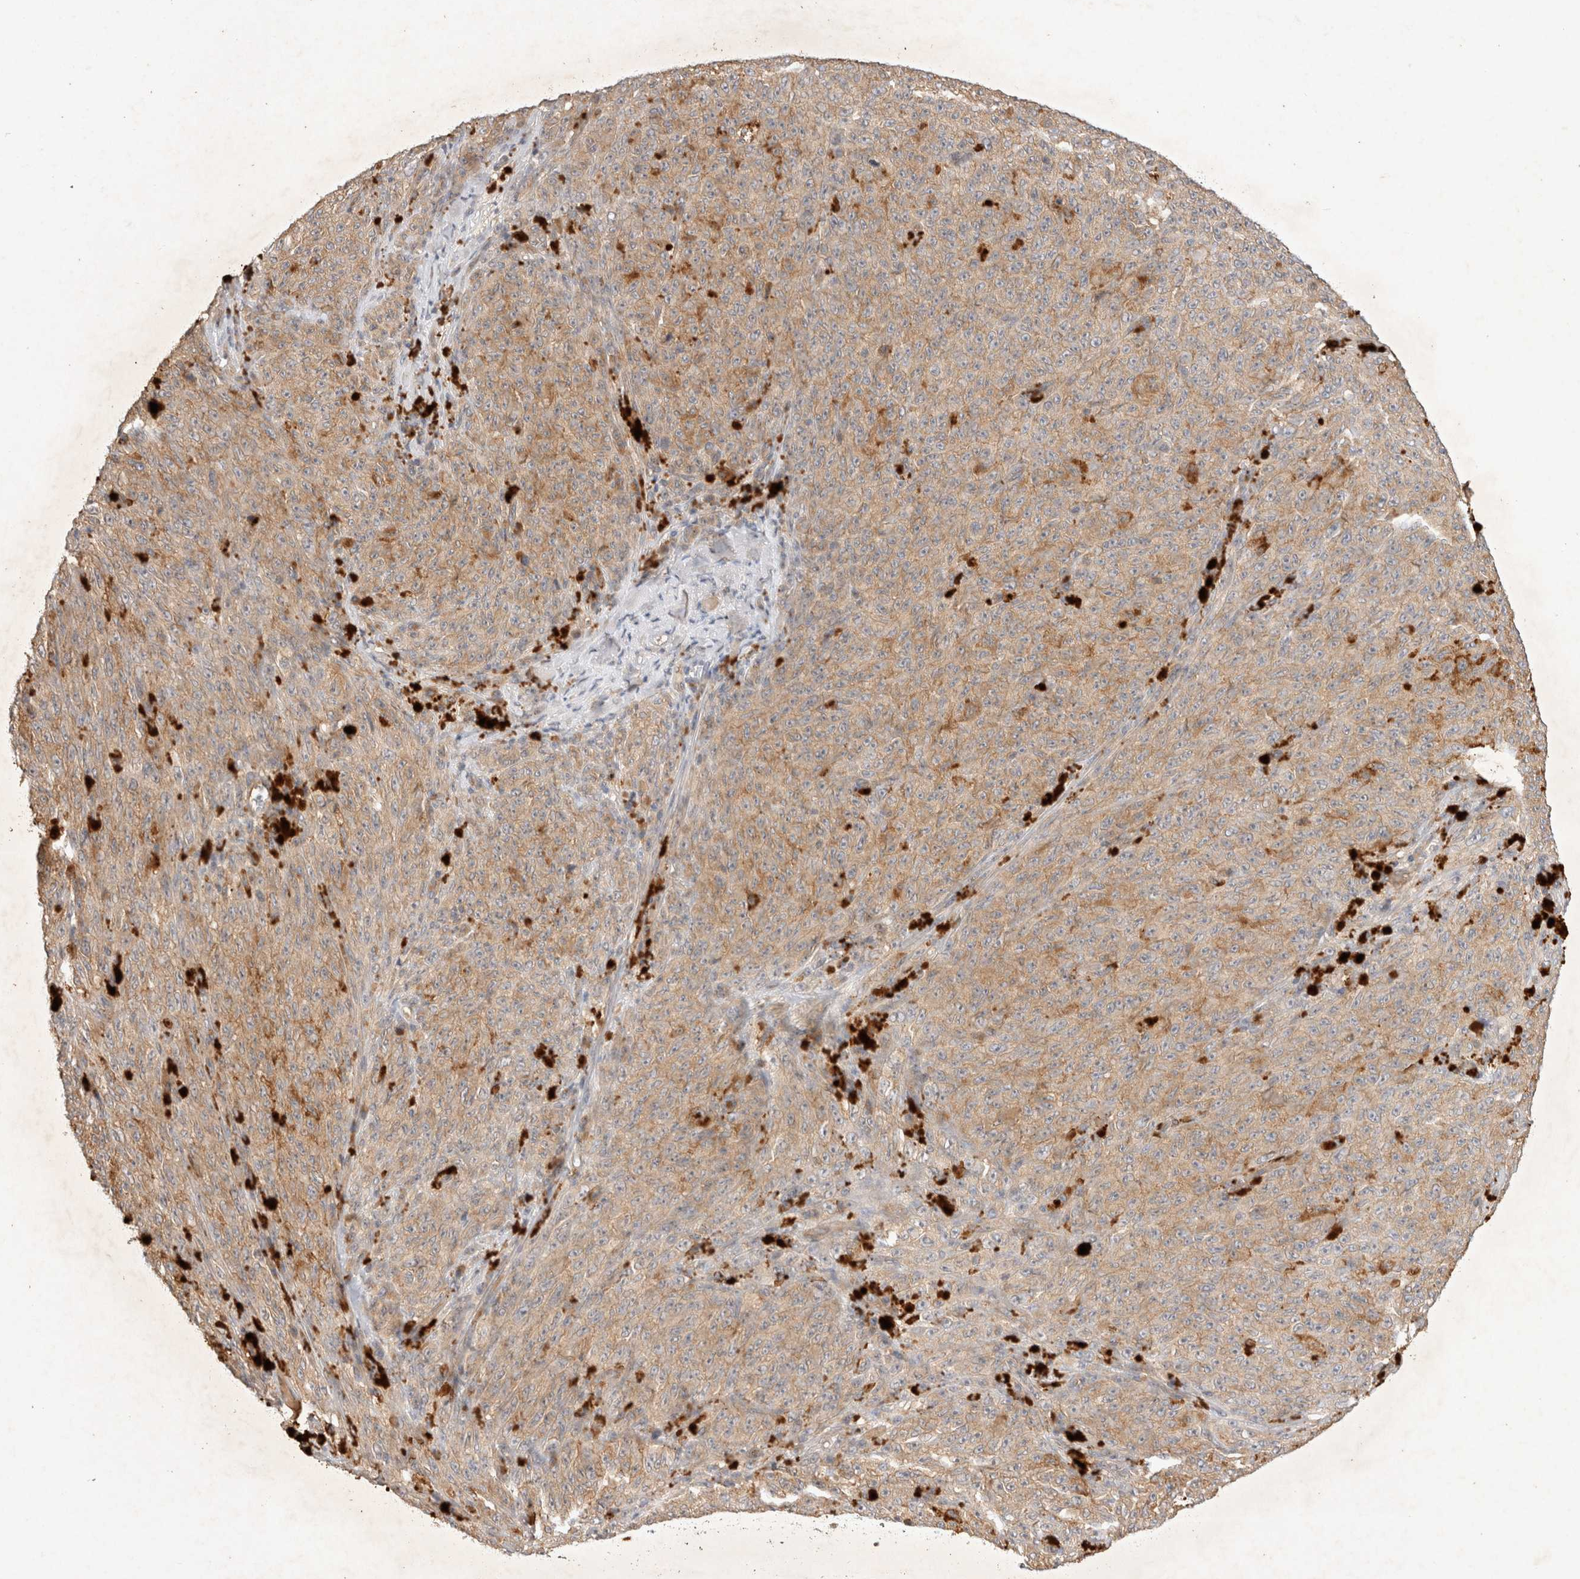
{"staining": {"intensity": "moderate", "quantity": ">75%", "location": "cytoplasmic/membranous"}, "tissue": "melanoma", "cell_type": "Tumor cells", "image_type": "cancer", "snomed": [{"axis": "morphology", "description": "Malignant melanoma, NOS"}, {"axis": "topography", "description": "Skin"}], "caption": "Malignant melanoma was stained to show a protein in brown. There is medium levels of moderate cytoplasmic/membranous positivity in about >75% of tumor cells.", "gene": "YES1", "patient": {"sex": "female", "age": 82}}